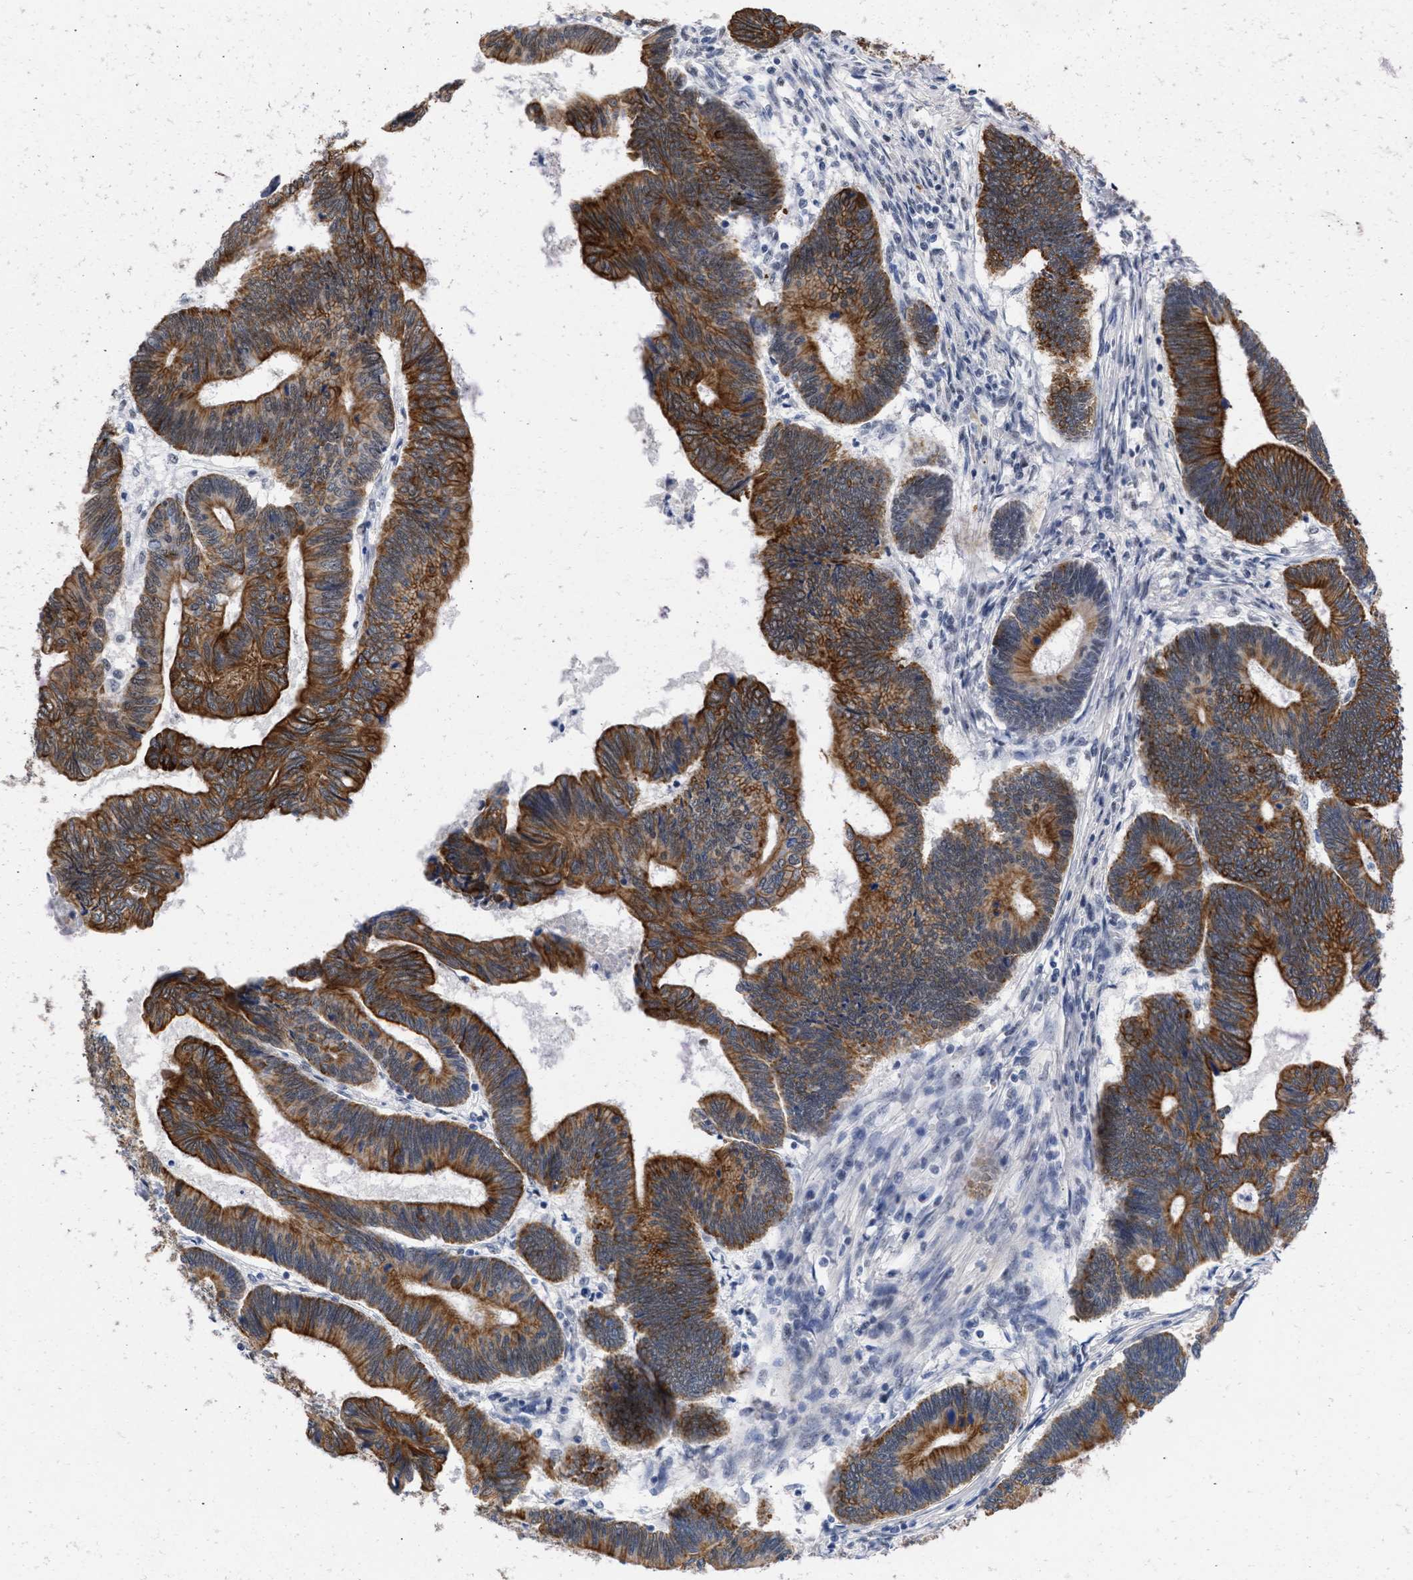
{"staining": {"intensity": "strong", "quantity": ">75%", "location": "cytoplasmic/membranous"}, "tissue": "pancreatic cancer", "cell_type": "Tumor cells", "image_type": "cancer", "snomed": [{"axis": "morphology", "description": "Adenocarcinoma, NOS"}, {"axis": "topography", "description": "Pancreas"}], "caption": "Protein positivity by immunohistochemistry (IHC) exhibits strong cytoplasmic/membranous staining in approximately >75% of tumor cells in pancreatic cancer (adenocarcinoma). (Brightfield microscopy of DAB IHC at high magnification).", "gene": "DDX41", "patient": {"sex": "female", "age": 70}}